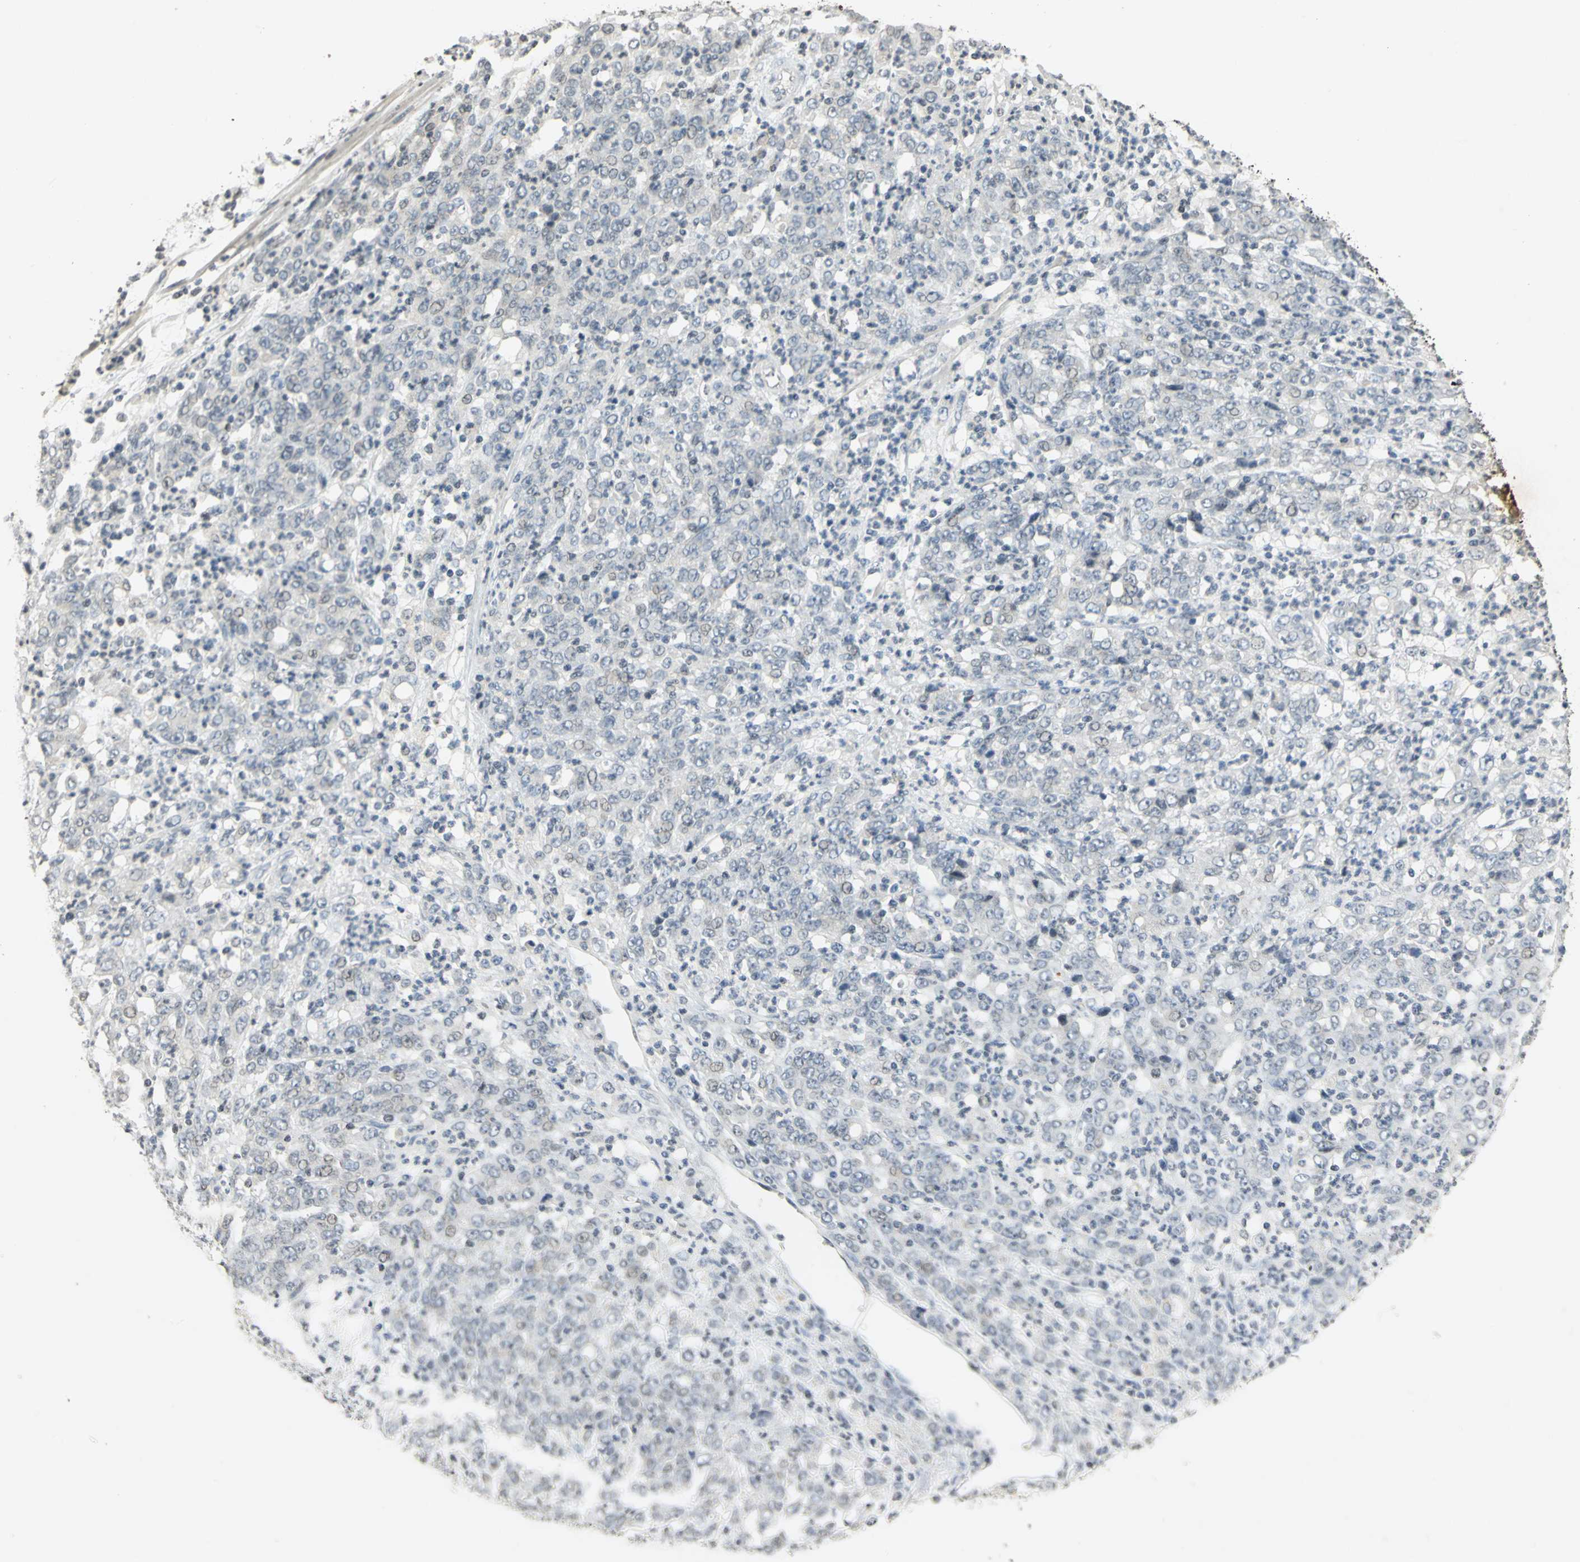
{"staining": {"intensity": "negative", "quantity": "none", "location": "none"}, "tissue": "stomach cancer", "cell_type": "Tumor cells", "image_type": "cancer", "snomed": [{"axis": "morphology", "description": "Adenocarcinoma, NOS"}, {"axis": "topography", "description": "Stomach, lower"}], "caption": "Tumor cells are negative for protein expression in human adenocarcinoma (stomach).", "gene": "DNAJB6", "patient": {"sex": "female", "age": 71}}